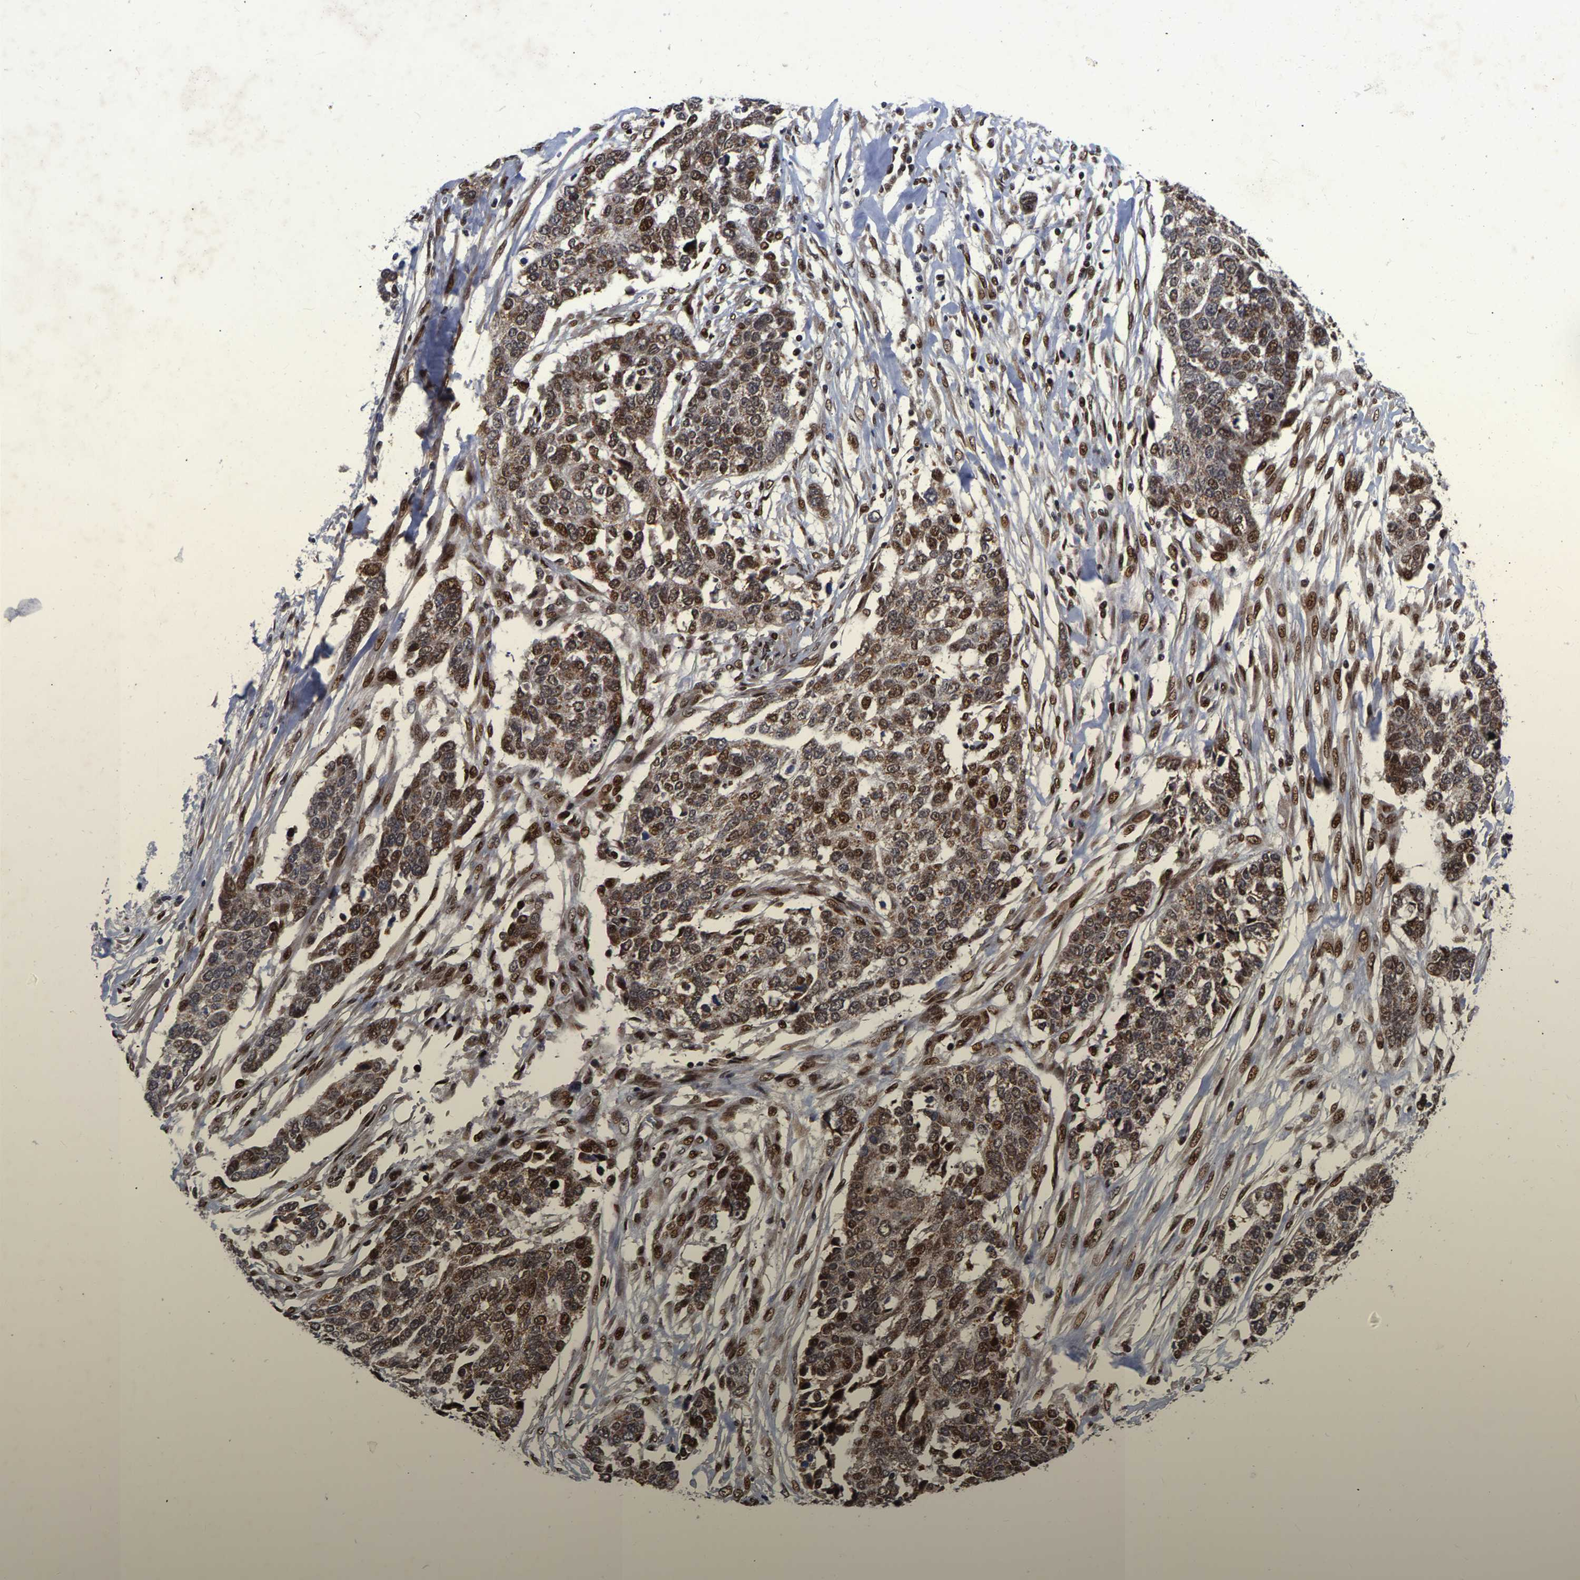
{"staining": {"intensity": "strong", "quantity": ">75%", "location": "cytoplasmic/membranous,nuclear"}, "tissue": "ovarian cancer", "cell_type": "Tumor cells", "image_type": "cancer", "snomed": [{"axis": "morphology", "description": "Cystadenocarcinoma, serous, NOS"}, {"axis": "topography", "description": "Ovary"}], "caption": "Brown immunohistochemical staining in human ovarian cancer (serous cystadenocarcinoma) demonstrates strong cytoplasmic/membranous and nuclear staining in approximately >75% of tumor cells. The staining was performed using DAB (3,3'-diaminobenzidine) to visualize the protein expression in brown, while the nuclei were stained in blue with hematoxylin (Magnification: 20x).", "gene": "JUNB", "patient": {"sex": "female", "age": 44}}